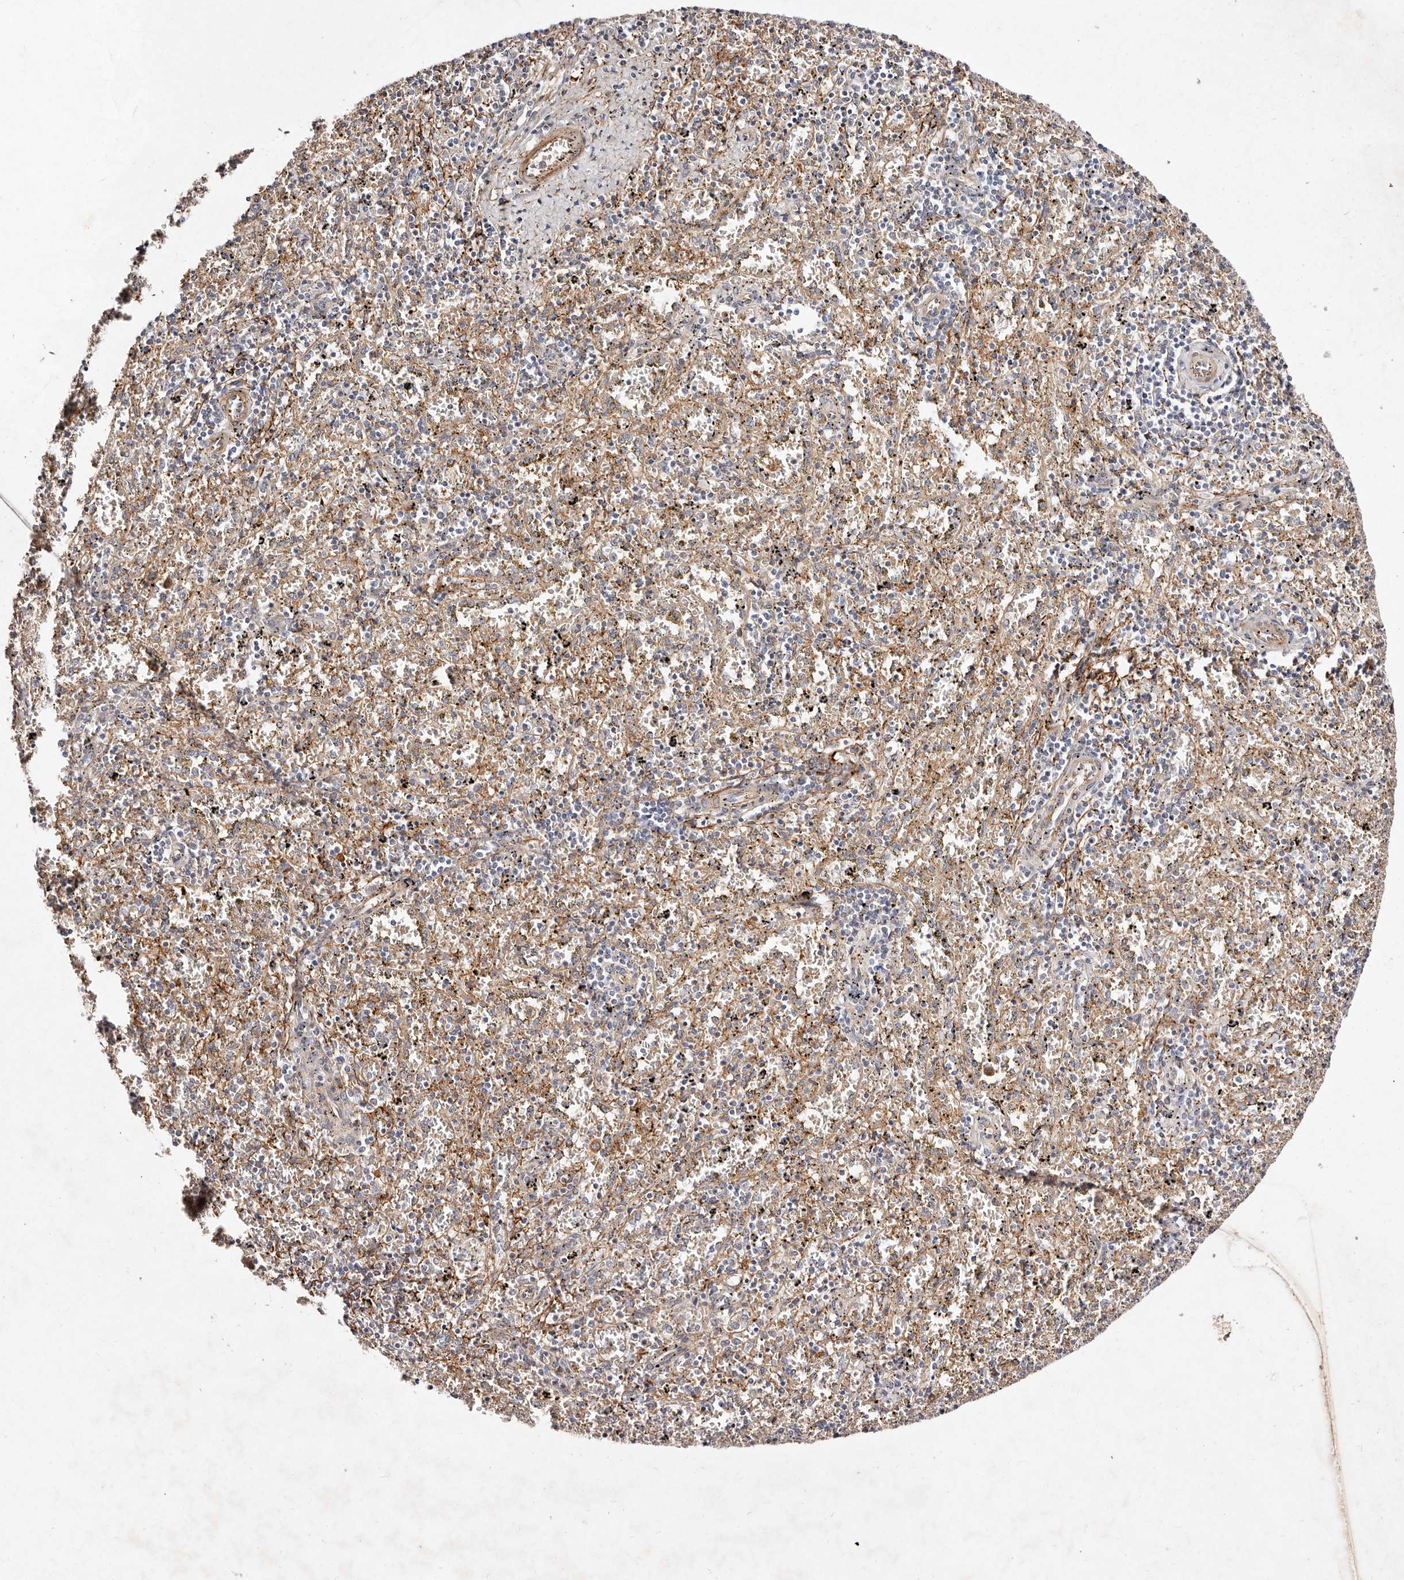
{"staining": {"intensity": "weak", "quantity": "<25%", "location": "cytoplasmic/membranous"}, "tissue": "spleen", "cell_type": "Cells in red pulp", "image_type": "normal", "snomed": [{"axis": "morphology", "description": "Normal tissue, NOS"}, {"axis": "topography", "description": "Spleen"}], "caption": "This is an immunohistochemistry photomicrograph of normal spleen. There is no staining in cells in red pulp.", "gene": "MTMR11", "patient": {"sex": "male", "age": 11}}